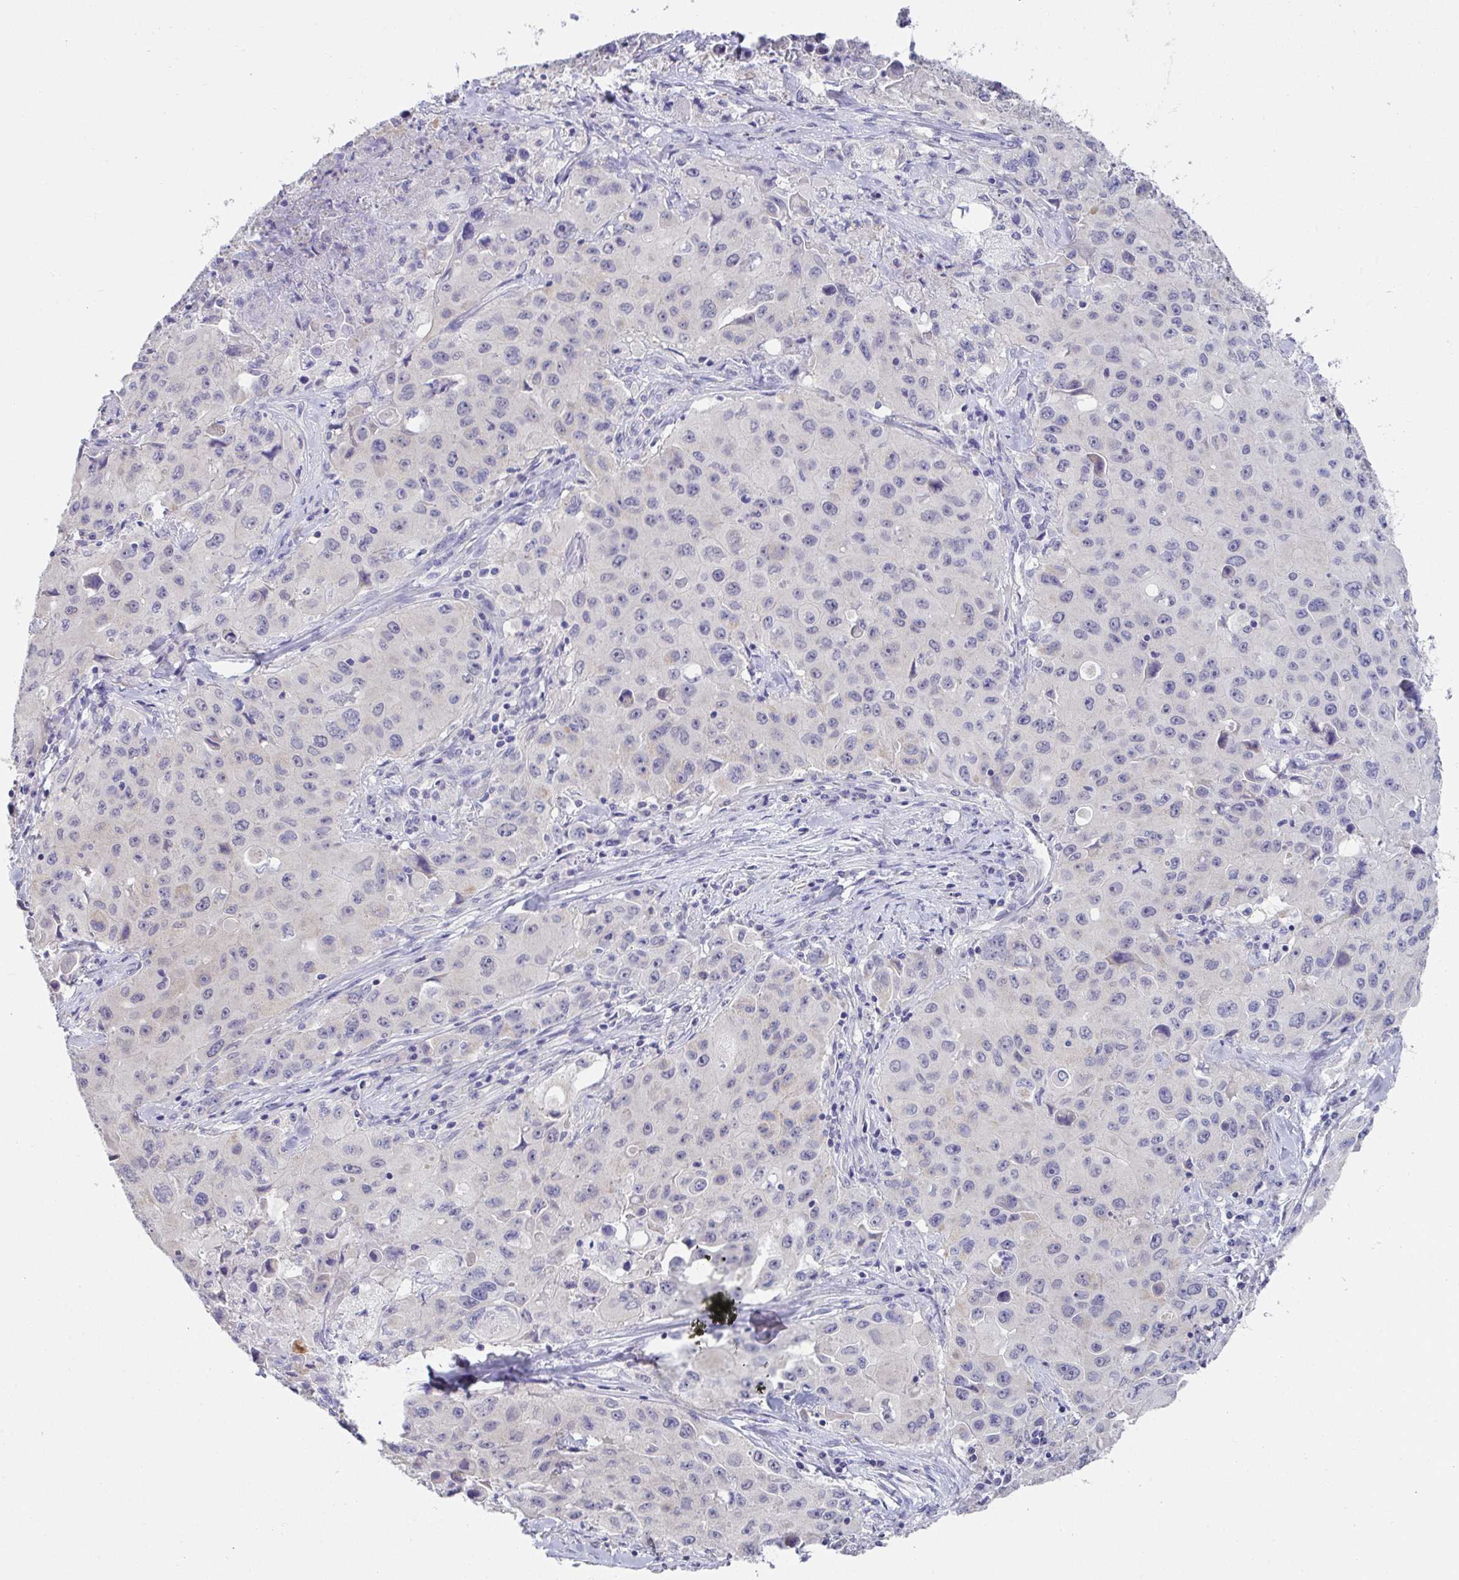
{"staining": {"intensity": "negative", "quantity": "none", "location": "none"}, "tissue": "lung cancer", "cell_type": "Tumor cells", "image_type": "cancer", "snomed": [{"axis": "morphology", "description": "Squamous cell carcinoma, NOS"}, {"axis": "topography", "description": "Lung"}], "caption": "This image is of lung squamous cell carcinoma stained with IHC to label a protein in brown with the nuclei are counter-stained blue. There is no positivity in tumor cells. (IHC, brightfield microscopy, high magnification).", "gene": "CXCR1", "patient": {"sex": "male", "age": 63}}